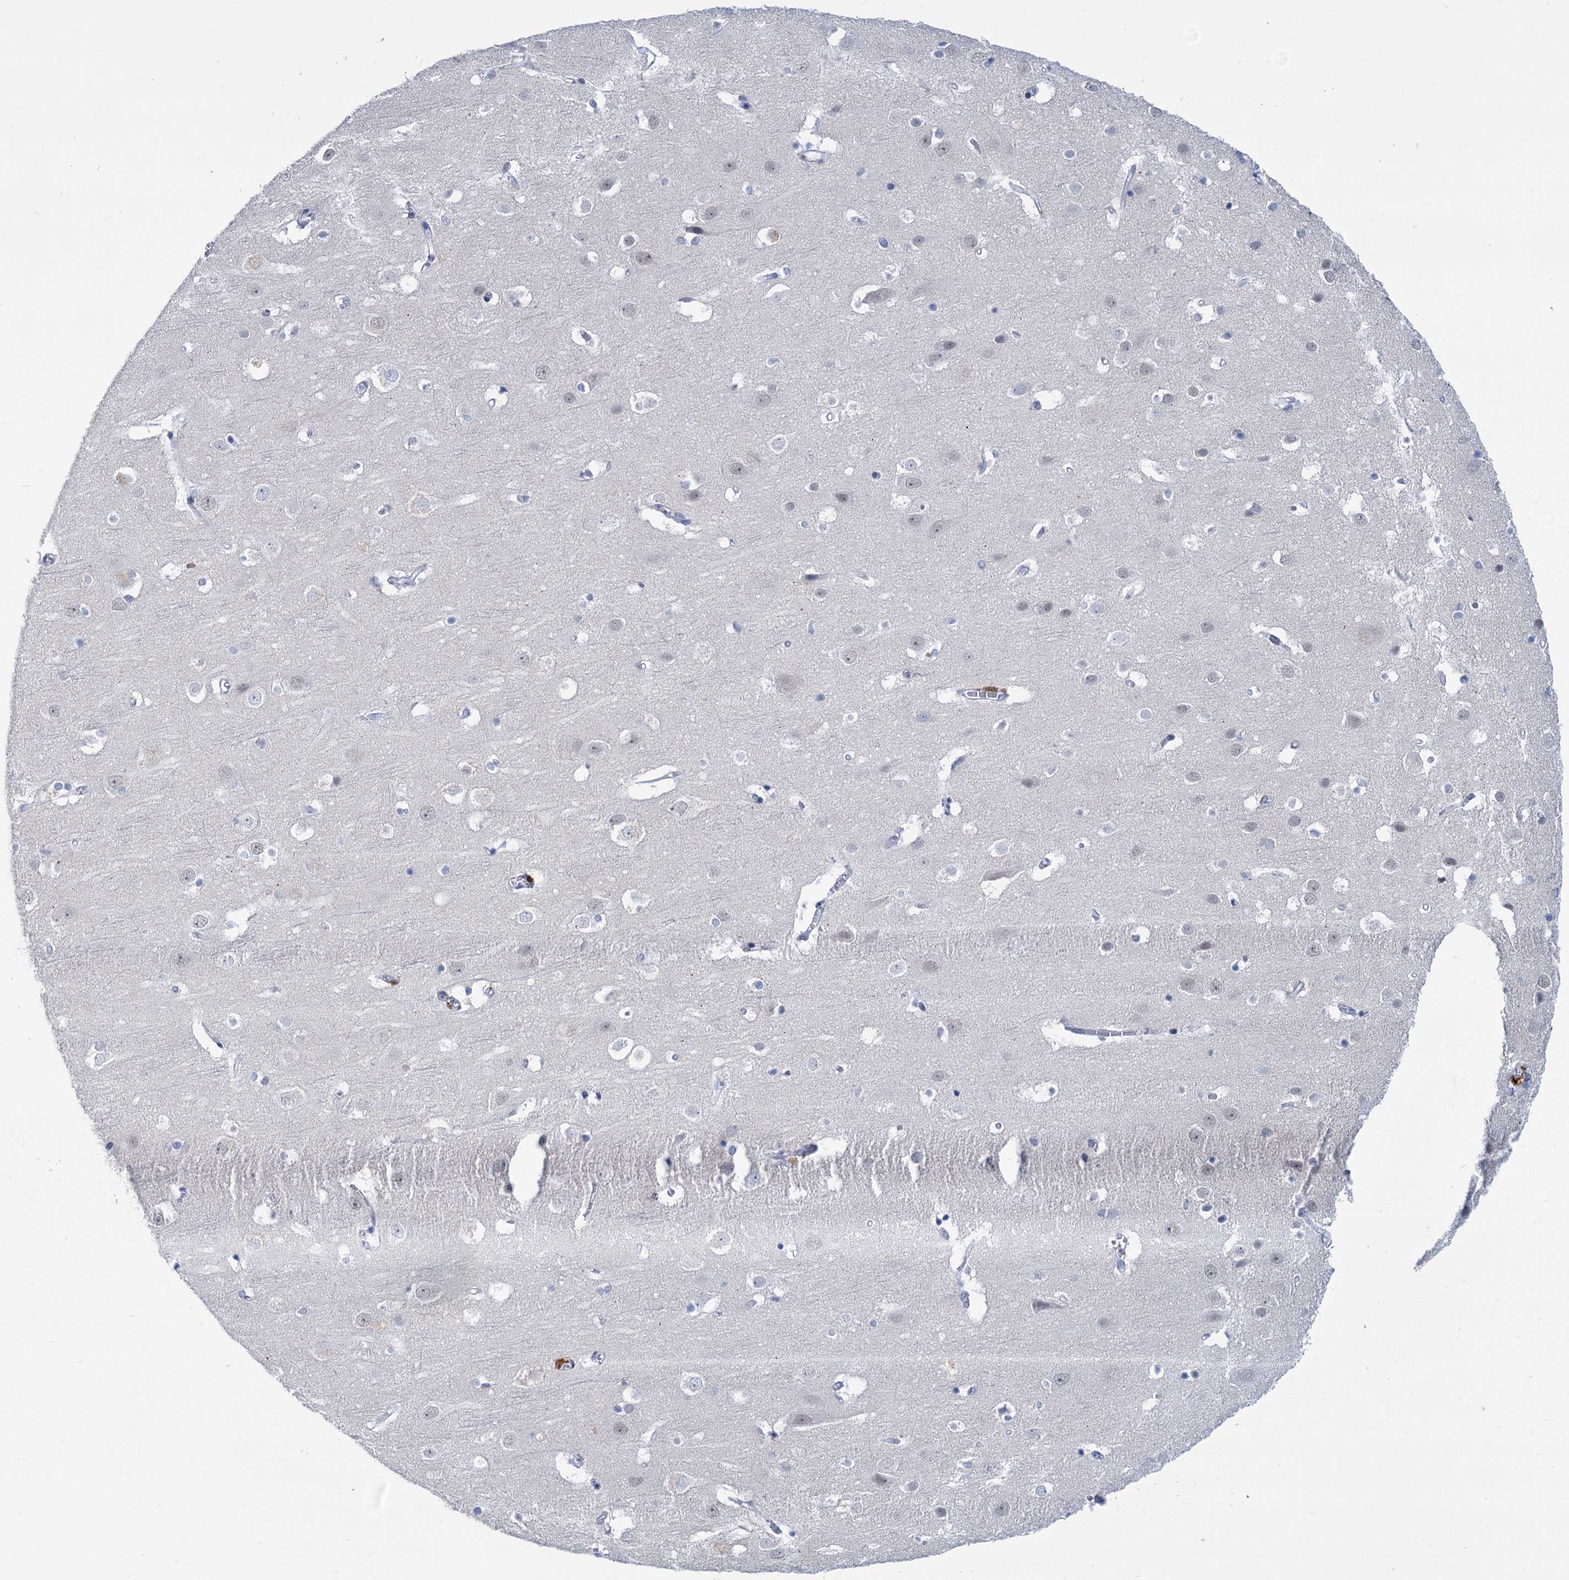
{"staining": {"intensity": "negative", "quantity": "none", "location": "none"}, "tissue": "cerebral cortex", "cell_type": "Endothelial cells", "image_type": "normal", "snomed": [{"axis": "morphology", "description": "Normal tissue, NOS"}, {"axis": "topography", "description": "Cerebral cortex"}], "caption": "Micrograph shows no significant protein expression in endothelial cells of unremarkable cerebral cortex. (Immunohistochemistry, brightfield microscopy, high magnification).", "gene": "NEU3", "patient": {"sex": "male", "age": 54}}